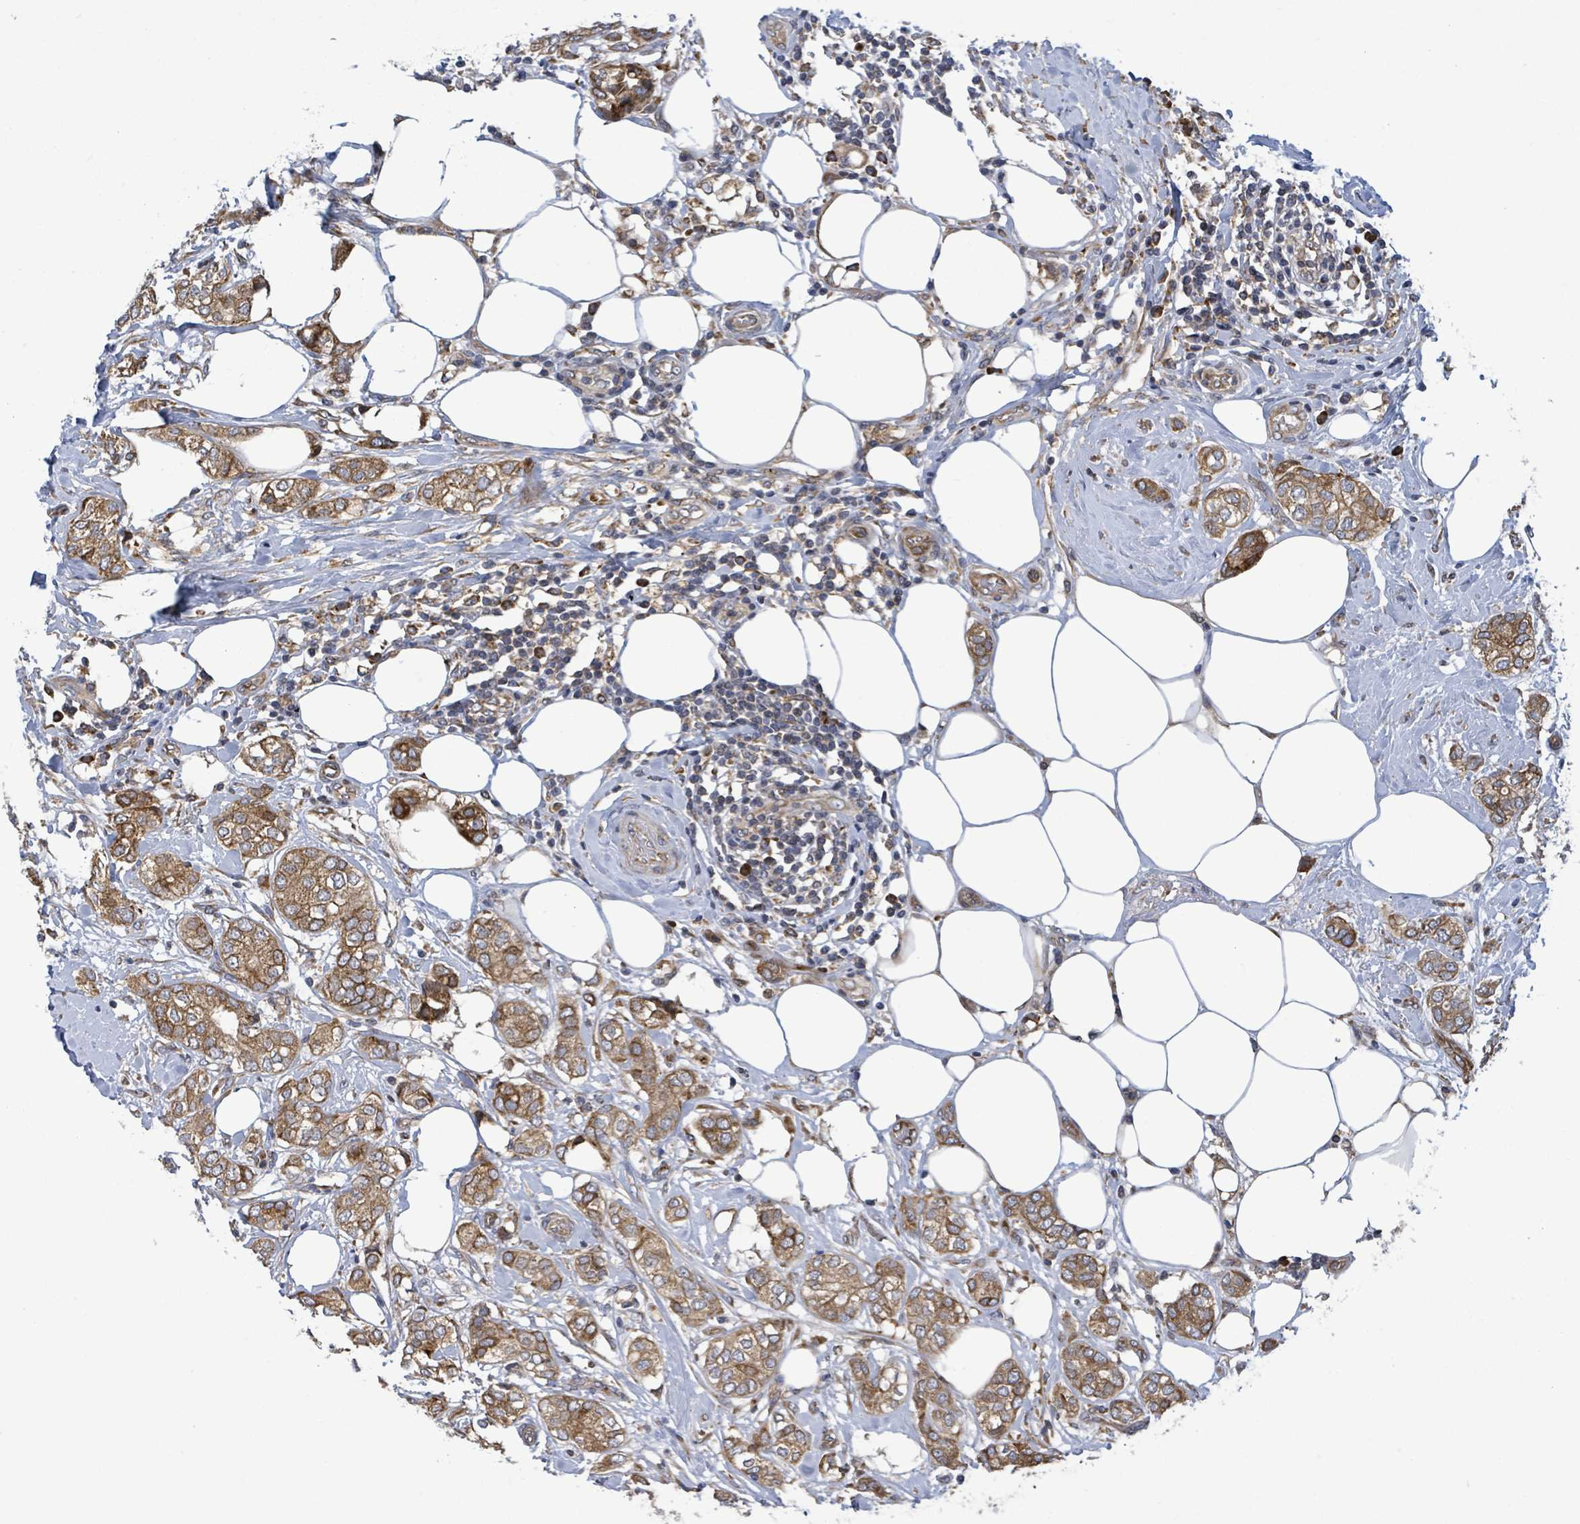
{"staining": {"intensity": "moderate", "quantity": ">75%", "location": "cytoplasmic/membranous"}, "tissue": "breast cancer", "cell_type": "Tumor cells", "image_type": "cancer", "snomed": [{"axis": "morphology", "description": "Duct carcinoma"}, {"axis": "topography", "description": "Breast"}], "caption": "Breast cancer stained for a protein (brown) displays moderate cytoplasmic/membranous positive positivity in approximately >75% of tumor cells.", "gene": "NOMO1", "patient": {"sex": "female", "age": 73}}